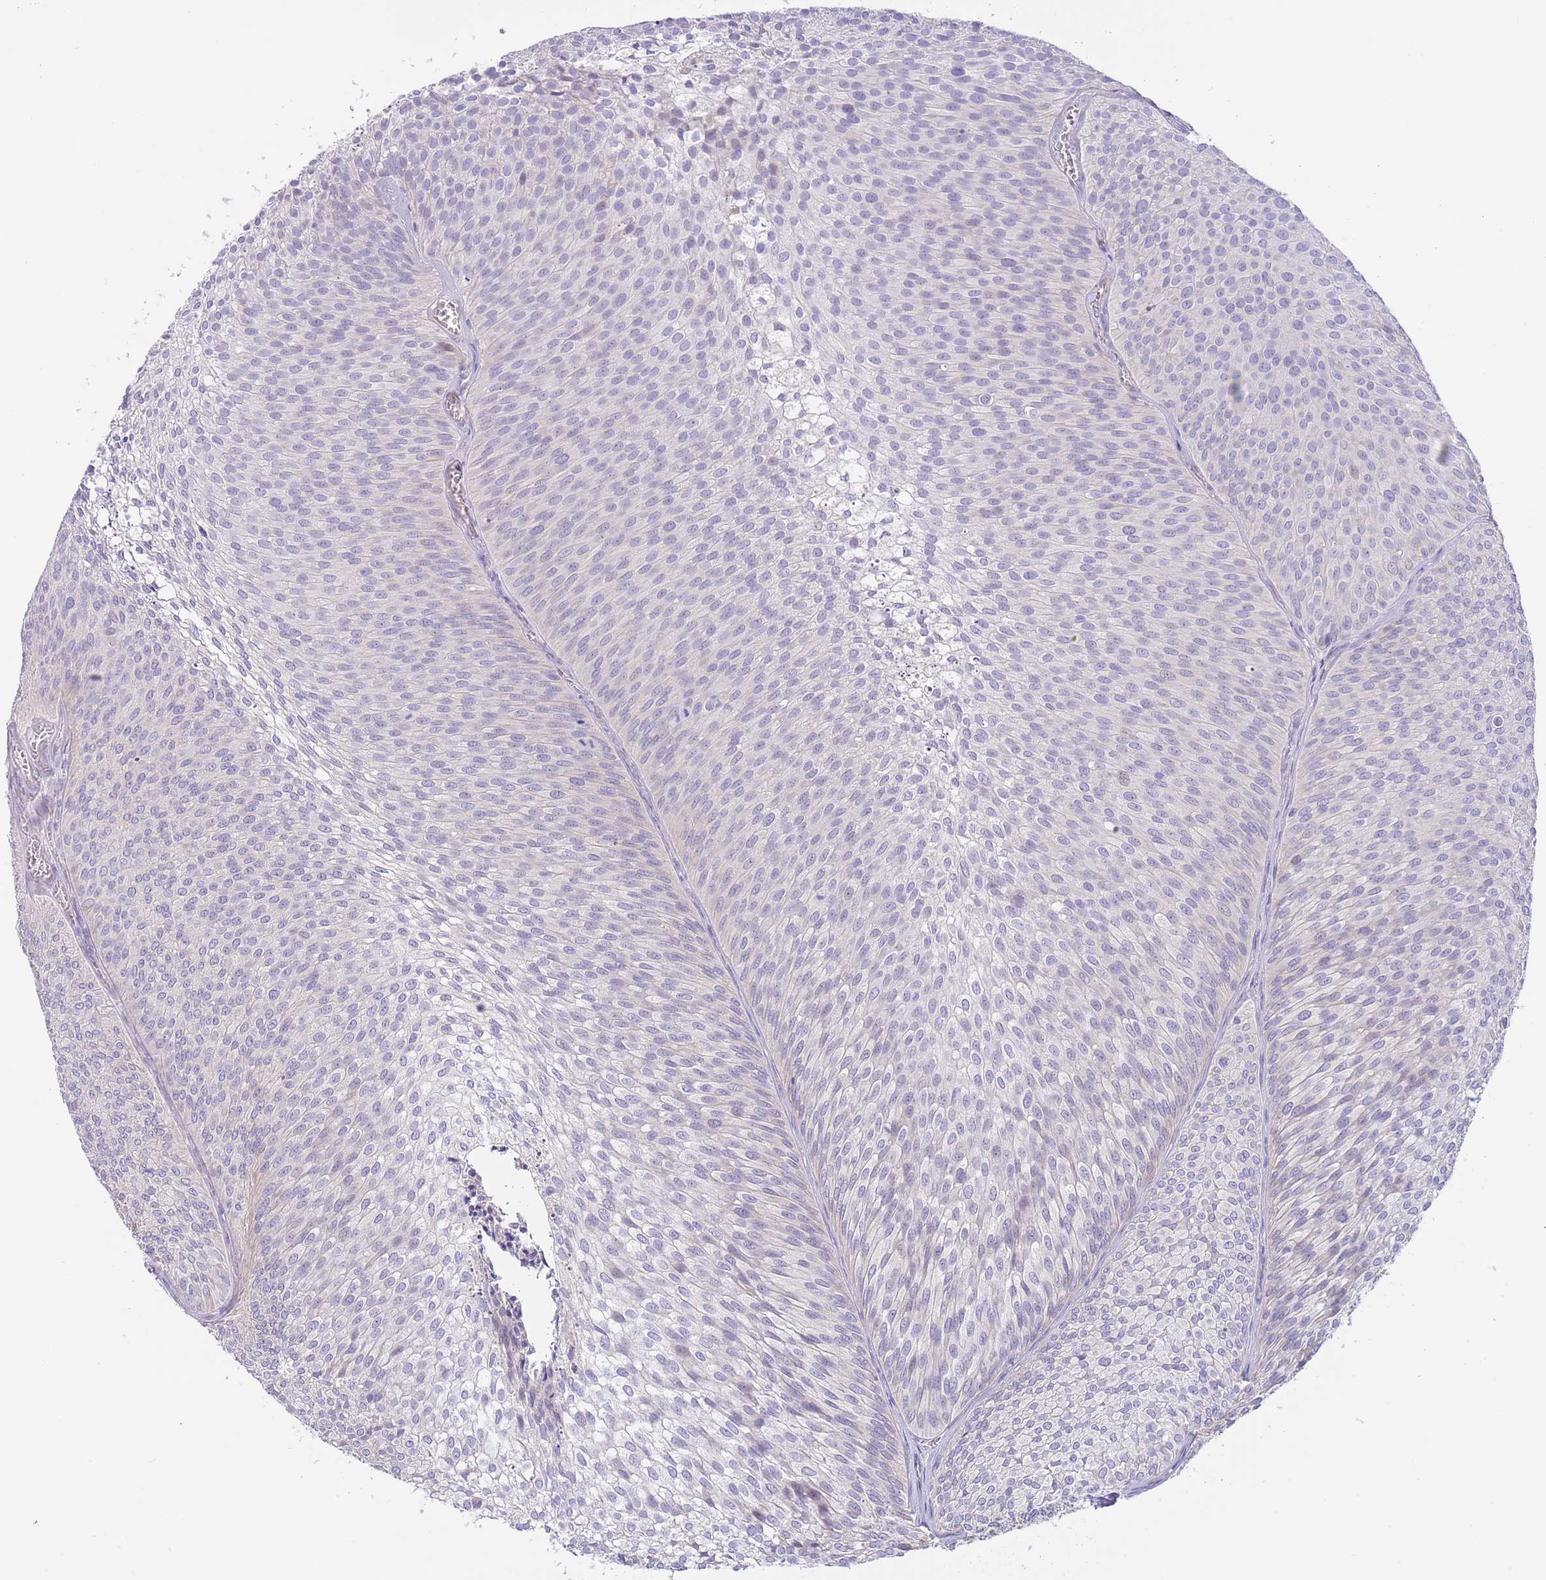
{"staining": {"intensity": "negative", "quantity": "none", "location": "none"}, "tissue": "urothelial cancer", "cell_type": "Tumor cells", "image_type": "cancer", "snomed": [{"axis": "morphology", "description": "Urothelial carcinoma, Low grade"}, {"axis": "topography", "description": "Urinary bladder"}], "caption": "Immunohistochemical staining of human urothelial cancer displays no significant expression in tumor cells.", "gene": "AP1S2", "patient": {"sex": "male", "age": 91}}